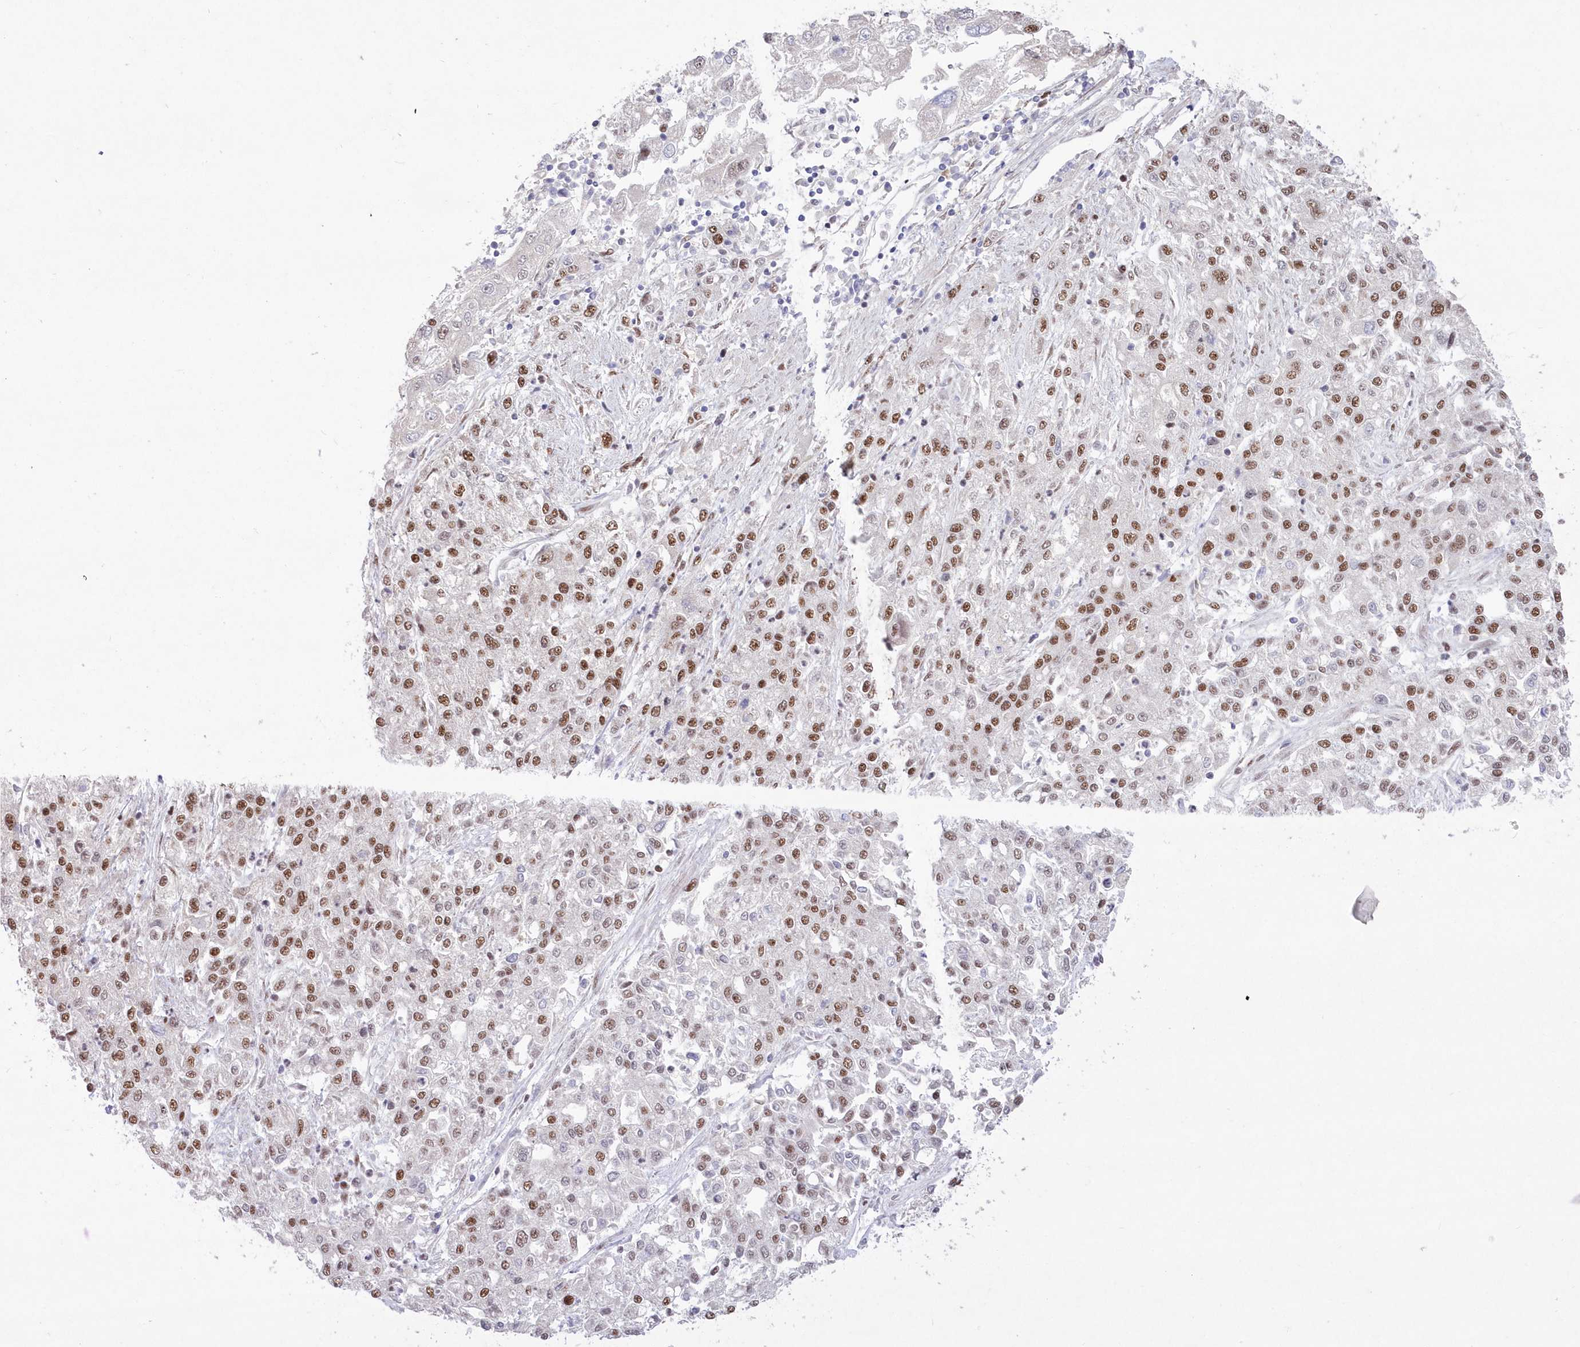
{"staining": {"intensity": "moderate", "quantity": "25%-75%", "location": "nuclear"}, "tissue": "endometrial cancer", "cell_type": "Tumor cells", "image_type": "cancer", "snomed": [{"axis": "morphology", "description": "Adenocarcinoma, NOS"}, {"axis": "topography", "description": "Endometrium"}], "caption": "Moderate nuclear protein staining is seen in approximately 25%-75% of tumor cells in adenocarcinoma (endometrial).", "gene": "WBP1L", "patient": {"sex": "female", "age": 49}}